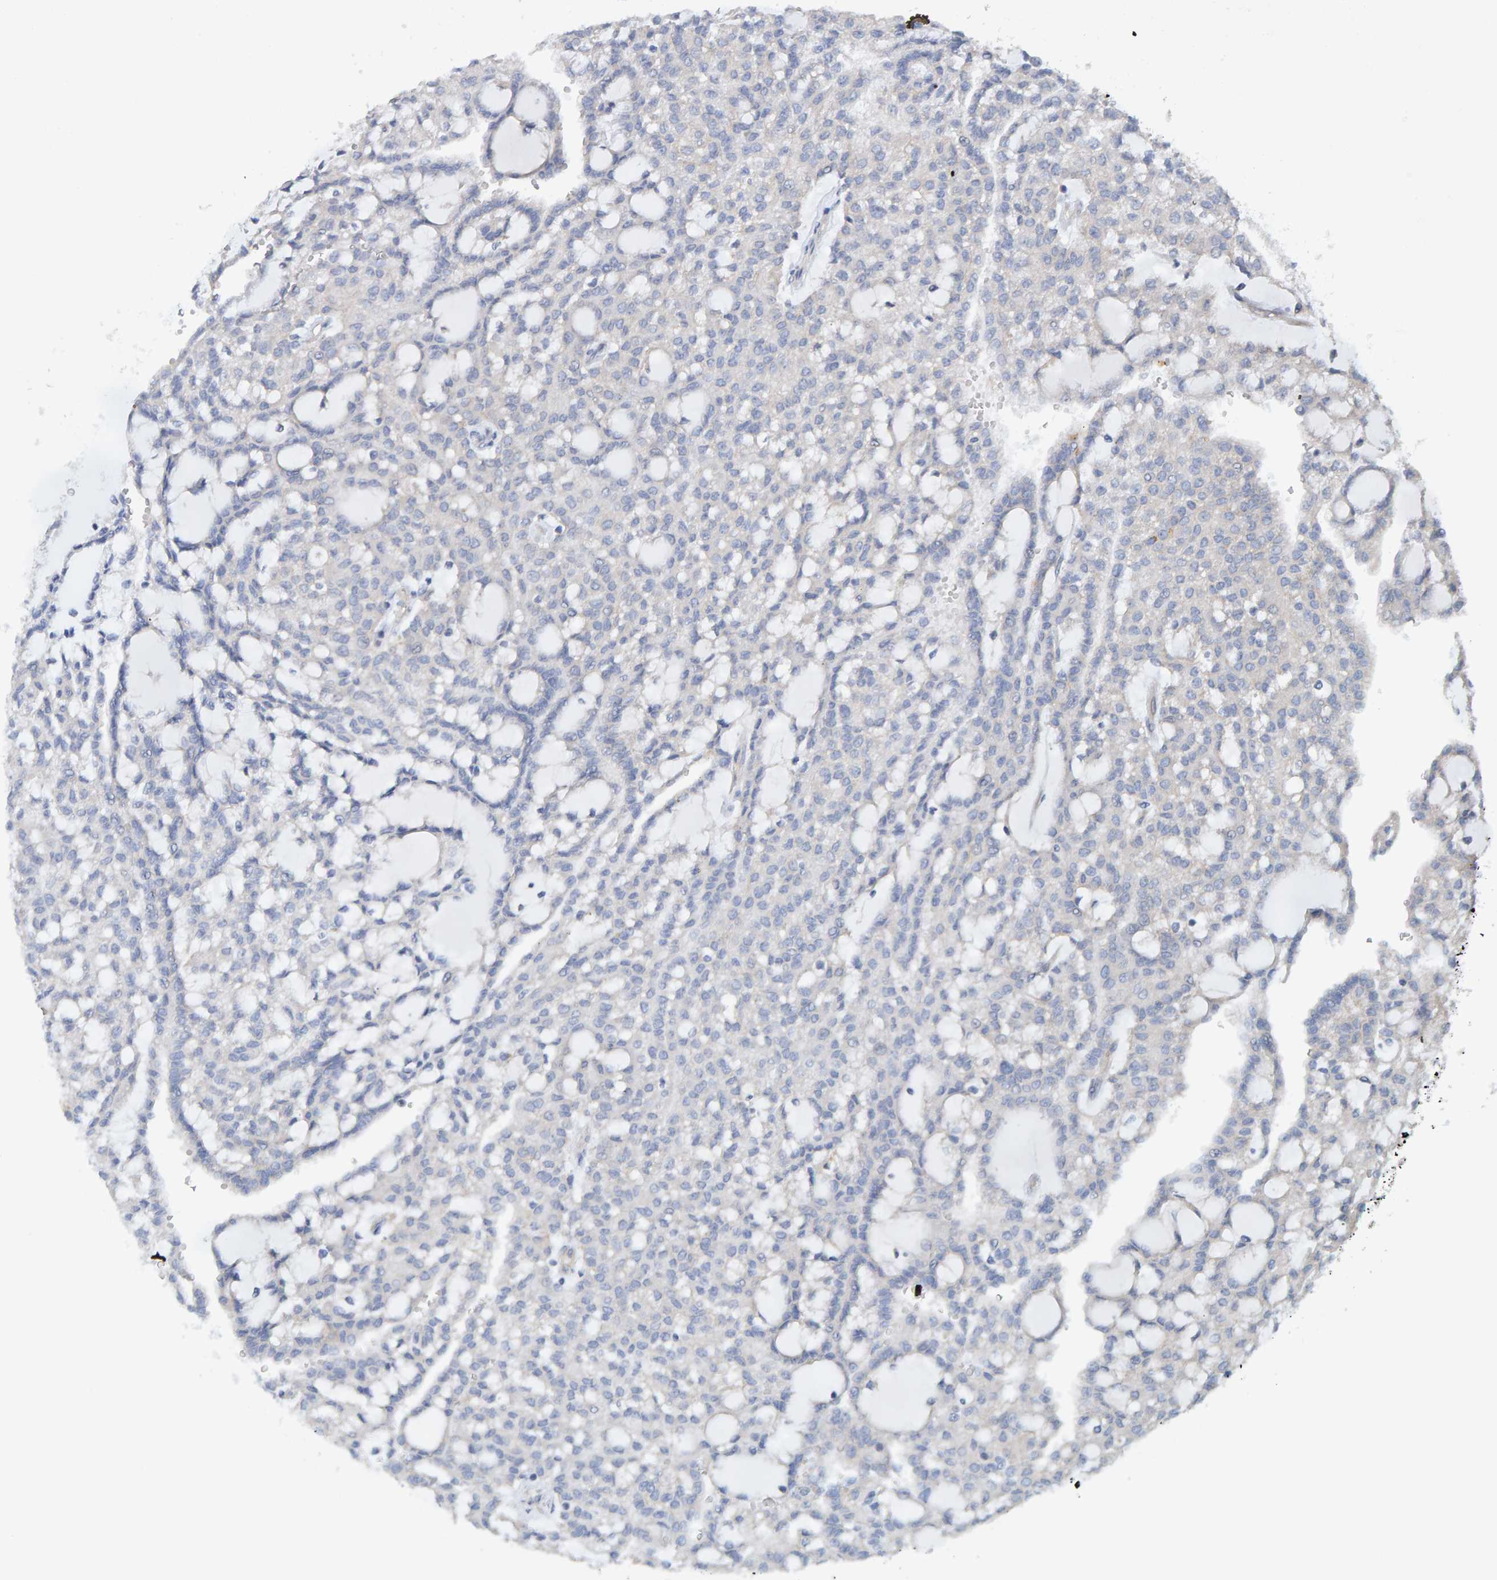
{"staining": {"intensity": "negative", "quantity": "none", "location": "none"}, "tissue": "renal cancer", "cell_type": "Tumor cells", "image_type": "cancer", "snomed": [{"axis": "morphology", "description": "Adenocarcinoma, NOS"}, {"axis": "topography", "description": "Kidney"}], "caption": "Human renal adenocarcinoma stained for a protein using IHC exhibits no expression in tumor cells.", "gene": "RGP1", "patient": {"sex": "male", "age": 63}}